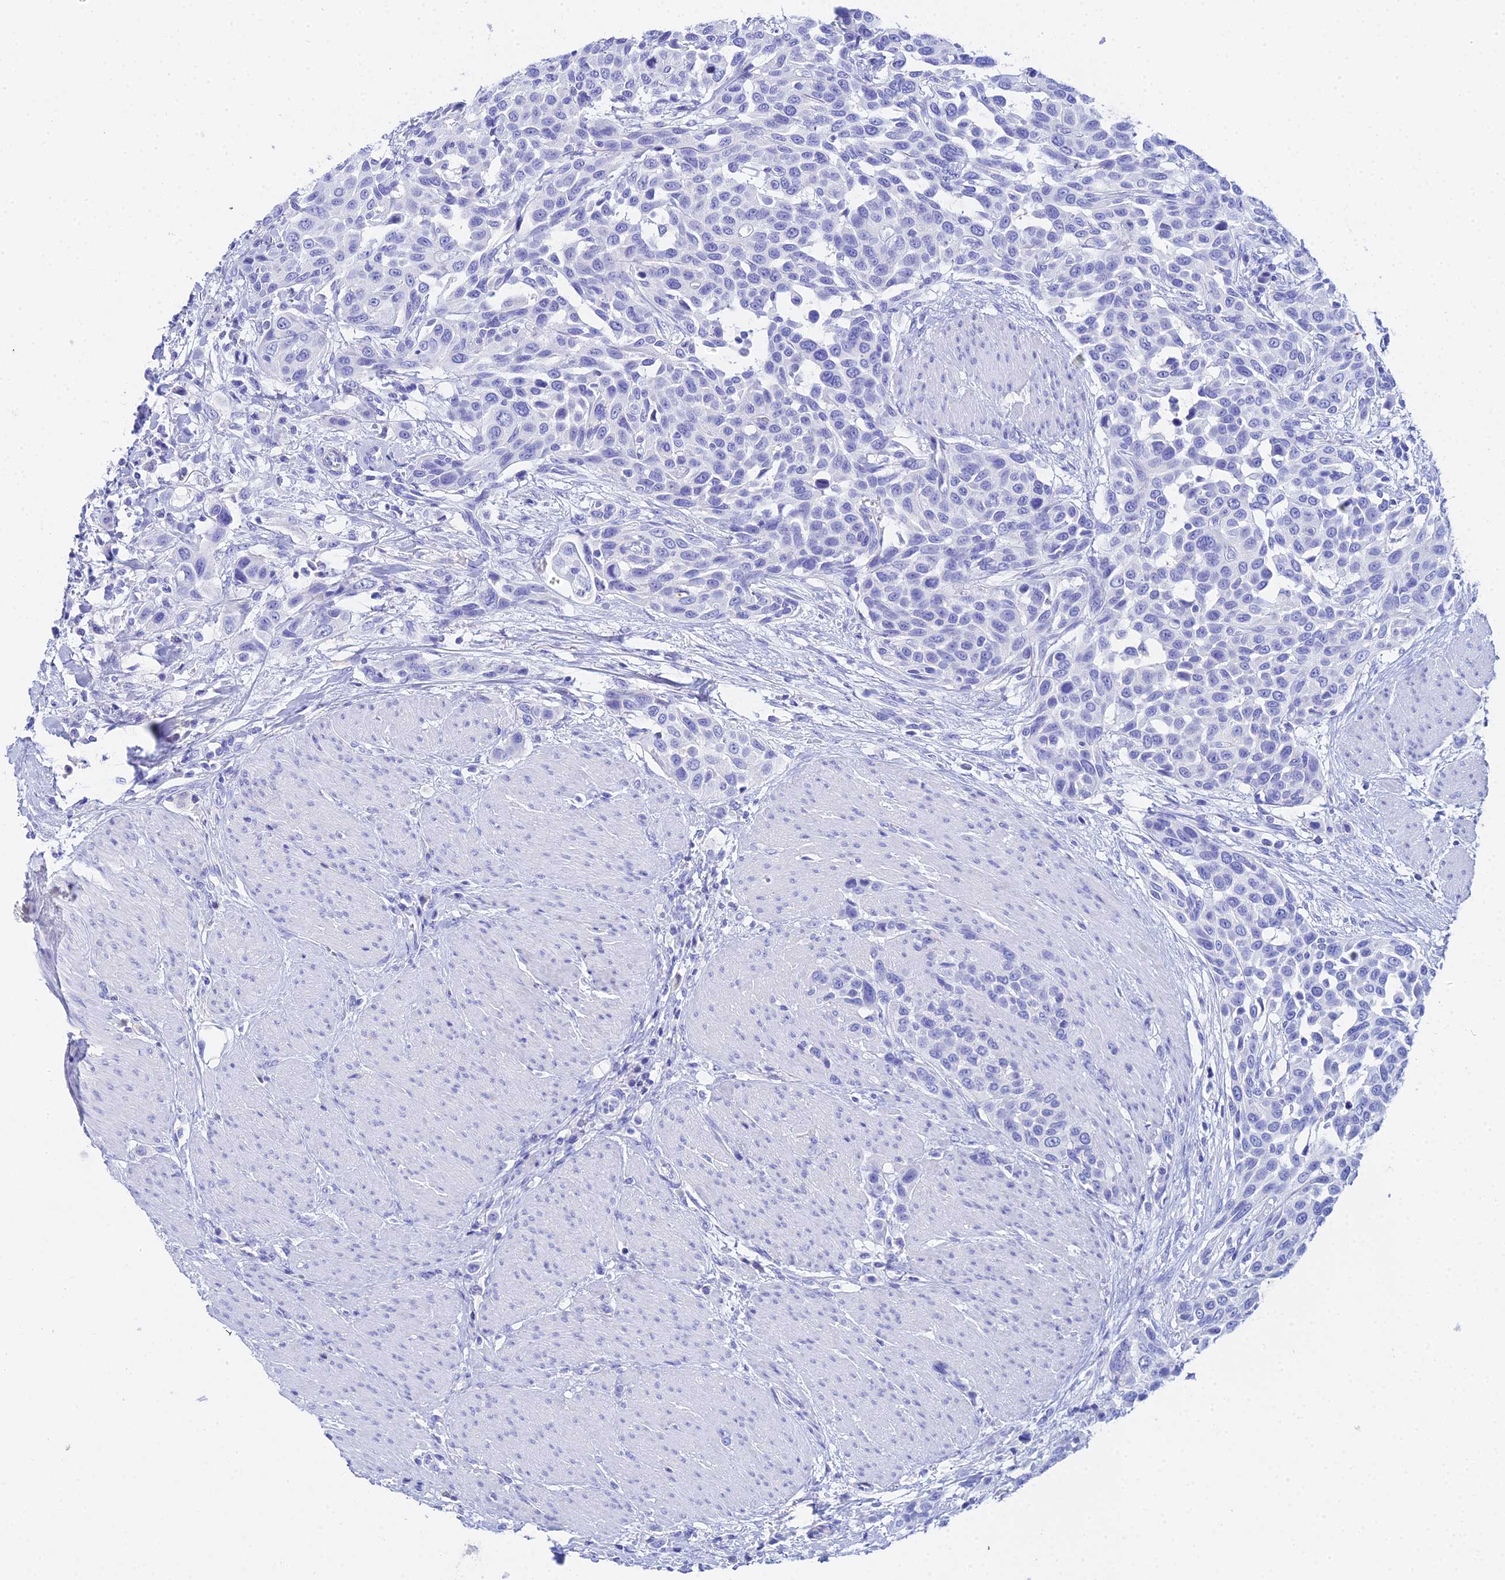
{"staining": {"intensity": "negative", "quantity": "none", "location": "none"}, "tissue": "urothelial cancer", "cell_type": "Tumor cells", "image_type": "cancer", "snomed": [{"axis": "morphology", "description": "Urothelial carcinoma, High grade"}, {"axis": "topography", "description": "Urinary bladder"}], "caption": "A high-resolution micrograph shows immunohistochemistry staining of urothelial cancer, which demonstrates no significant expression in tumor cells.", "gene": "CELA3A", "patient": {"sex": "male", "age": 50}}